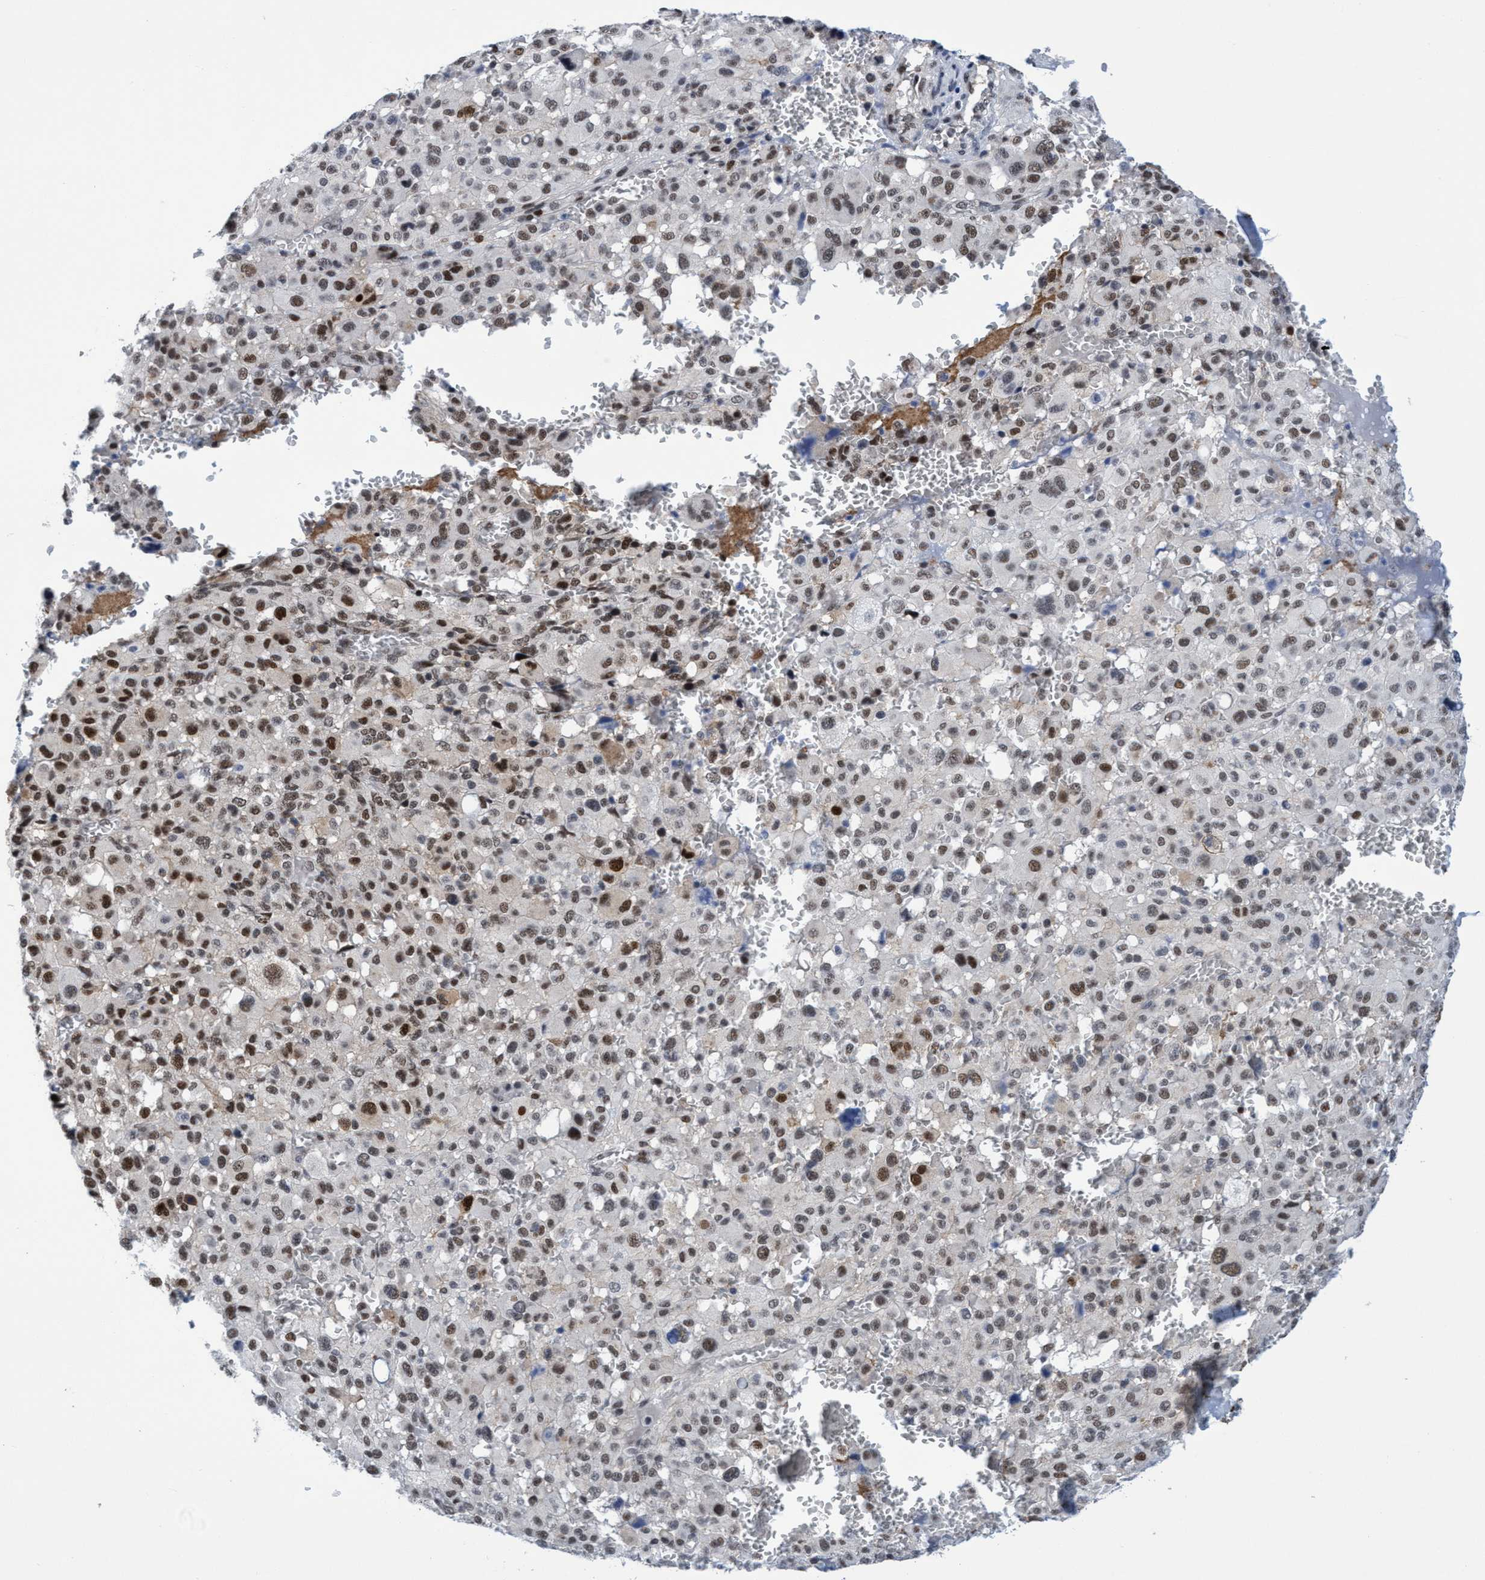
{"staining": {"intensity": "moderate", "quantity": "25%-75%", "location": "nuclear"}, "tissue": "melanoma", "cell_type": "Tumor cells", "image_type": "cancer", "snomed": [{"axis": "morphology", "description": "Malignant melanoma, Metastatic site"}, {"axis": "topography", "description": "Skin"}], "caption": "High-magnification brightfield microscopy of malignant melanoma (metastatic site) stained with DAB (3,3'-diaminobenzidine) (brown) and counterstained with hematoxylin (blue). tumor cells exhibit moderate nuclear positivity is seen in about25%-75% of cells.", "gene": "C9orf78", "patient": {"sex": "female", "age": 74}}